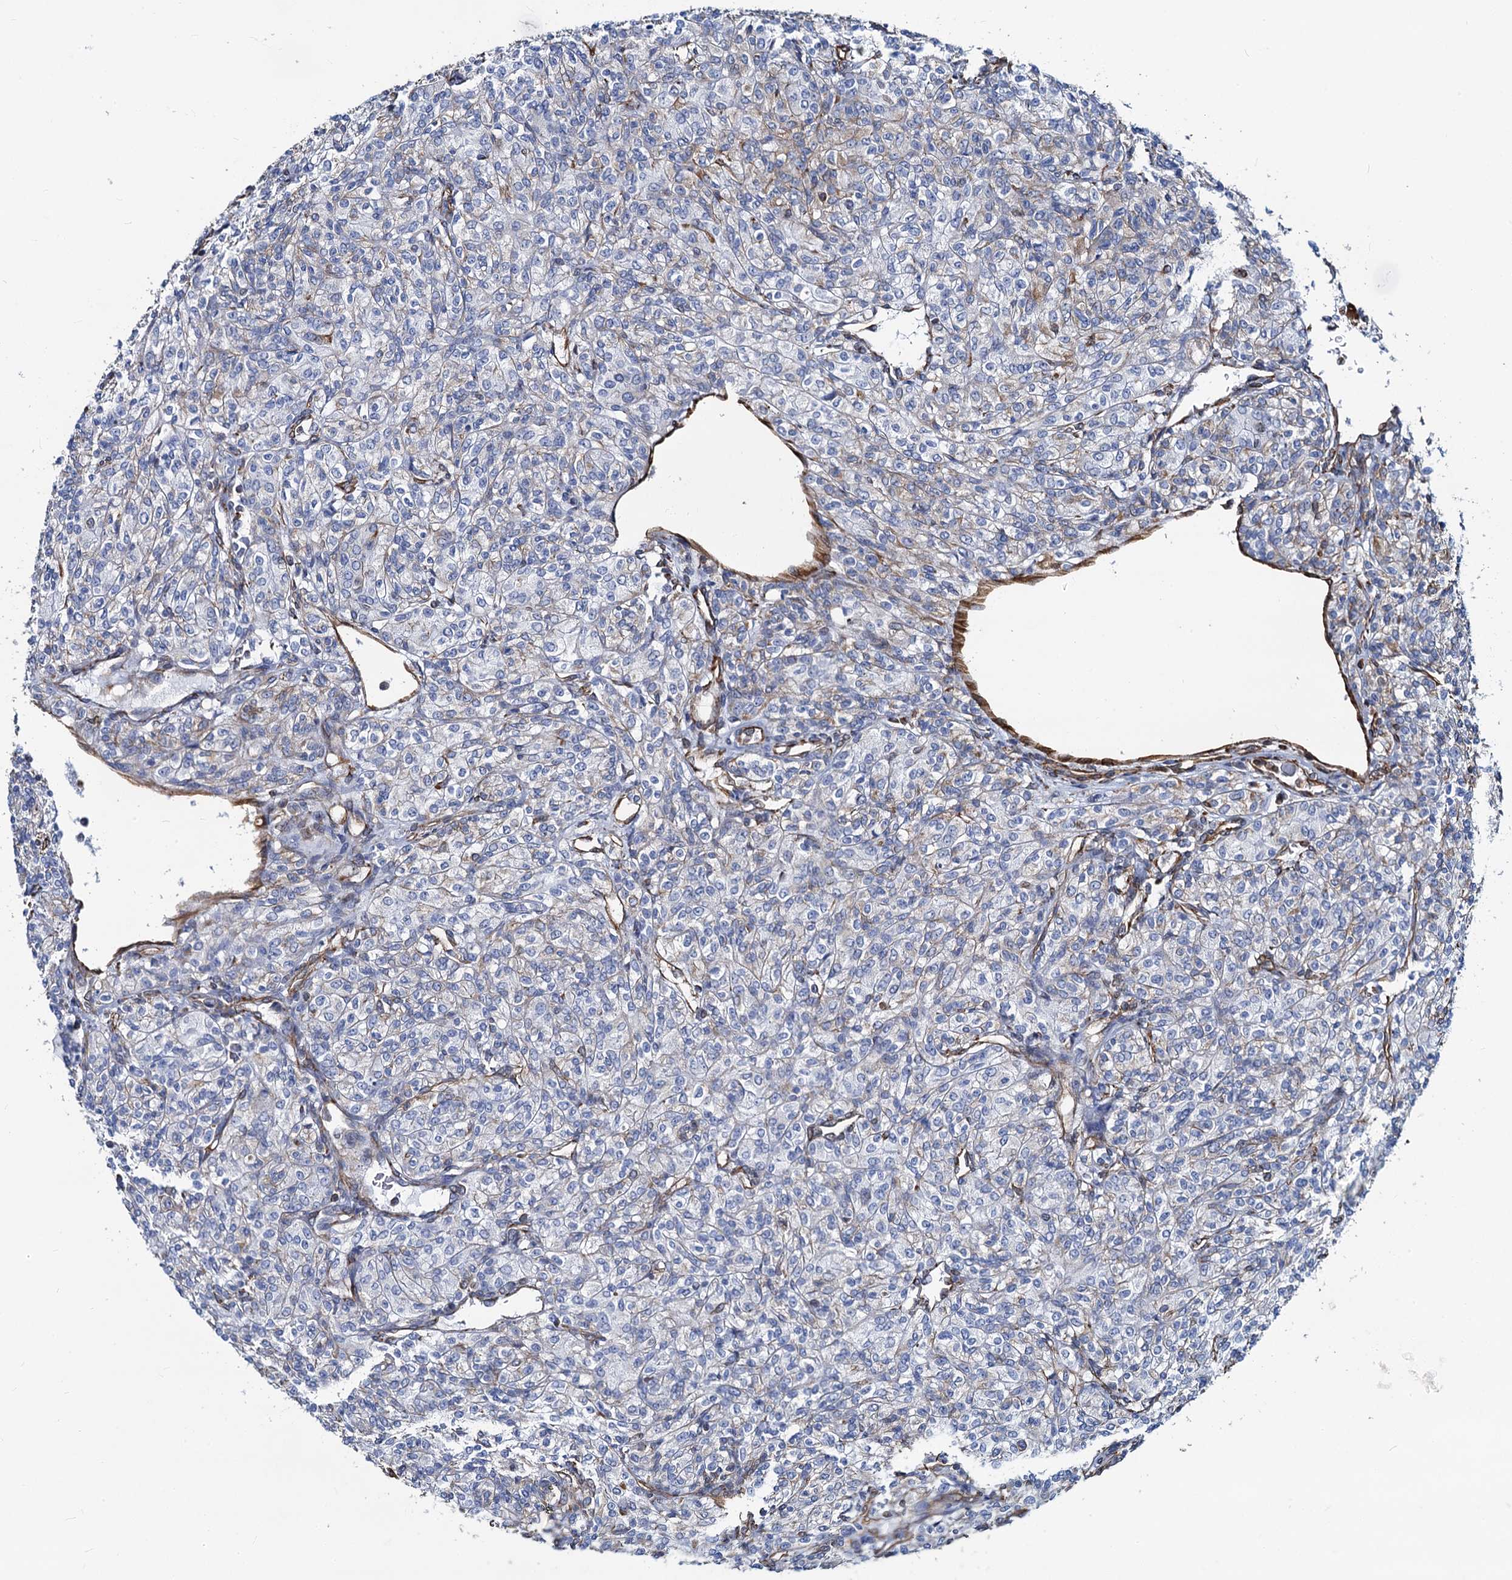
{"staining": {"intensity": "negative", "quantity": "none", "location": "none"}, "tissue": "renal cancer", "cell_type": "Tumor cells", "image_type": "cancer", "snomed": [{"axis": "morphology", "description": "Adenocarcinoma, NOS"}, {"axis": "topography", "description": "Kidney"}], "caption": "Immunohistochemistry of human renal cancer reveals no positivity in tumor cells.", "gene": "PGM2", "patient": {"sex": "male", "age": 77}}